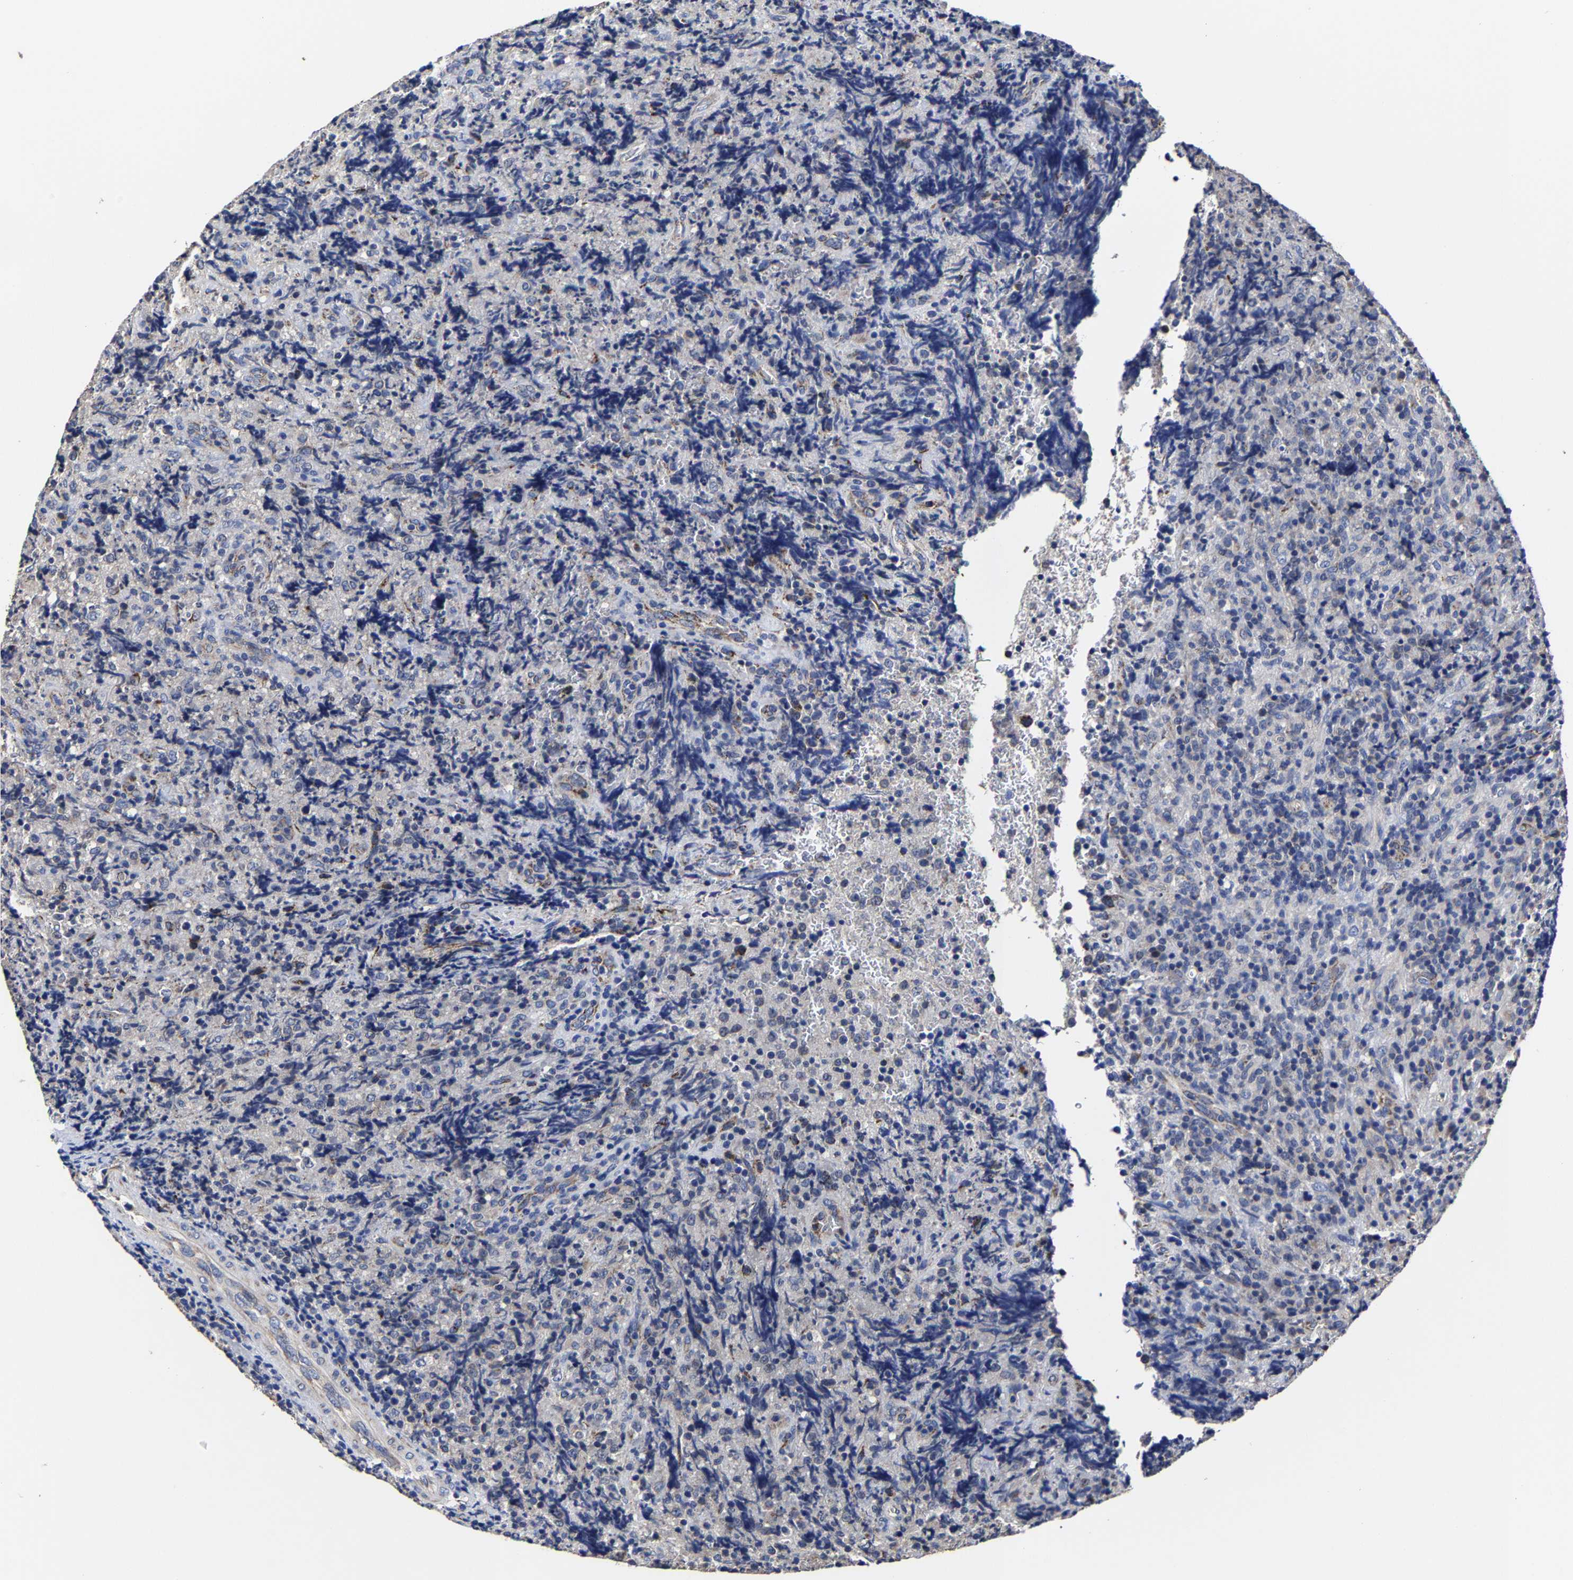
{"staining": {"intensity": "negative", "quantity": "none", "location": "none"}, "tissue": "lymphoma", "cell_type": "Tumor cells", "image_type": "cancer", "snomed": [{"axis": "morphology", "description": "Malignant lymphoma, non-Hodgkin's type, High grade"}, {"axis": "topography", "description": "Tonsil"}], "caption": "An image of lymphoma stained for a protein displays no brown staining in tumor cells.", "gene": "AASS", "patient": {"sex": "female", "age": 36}}